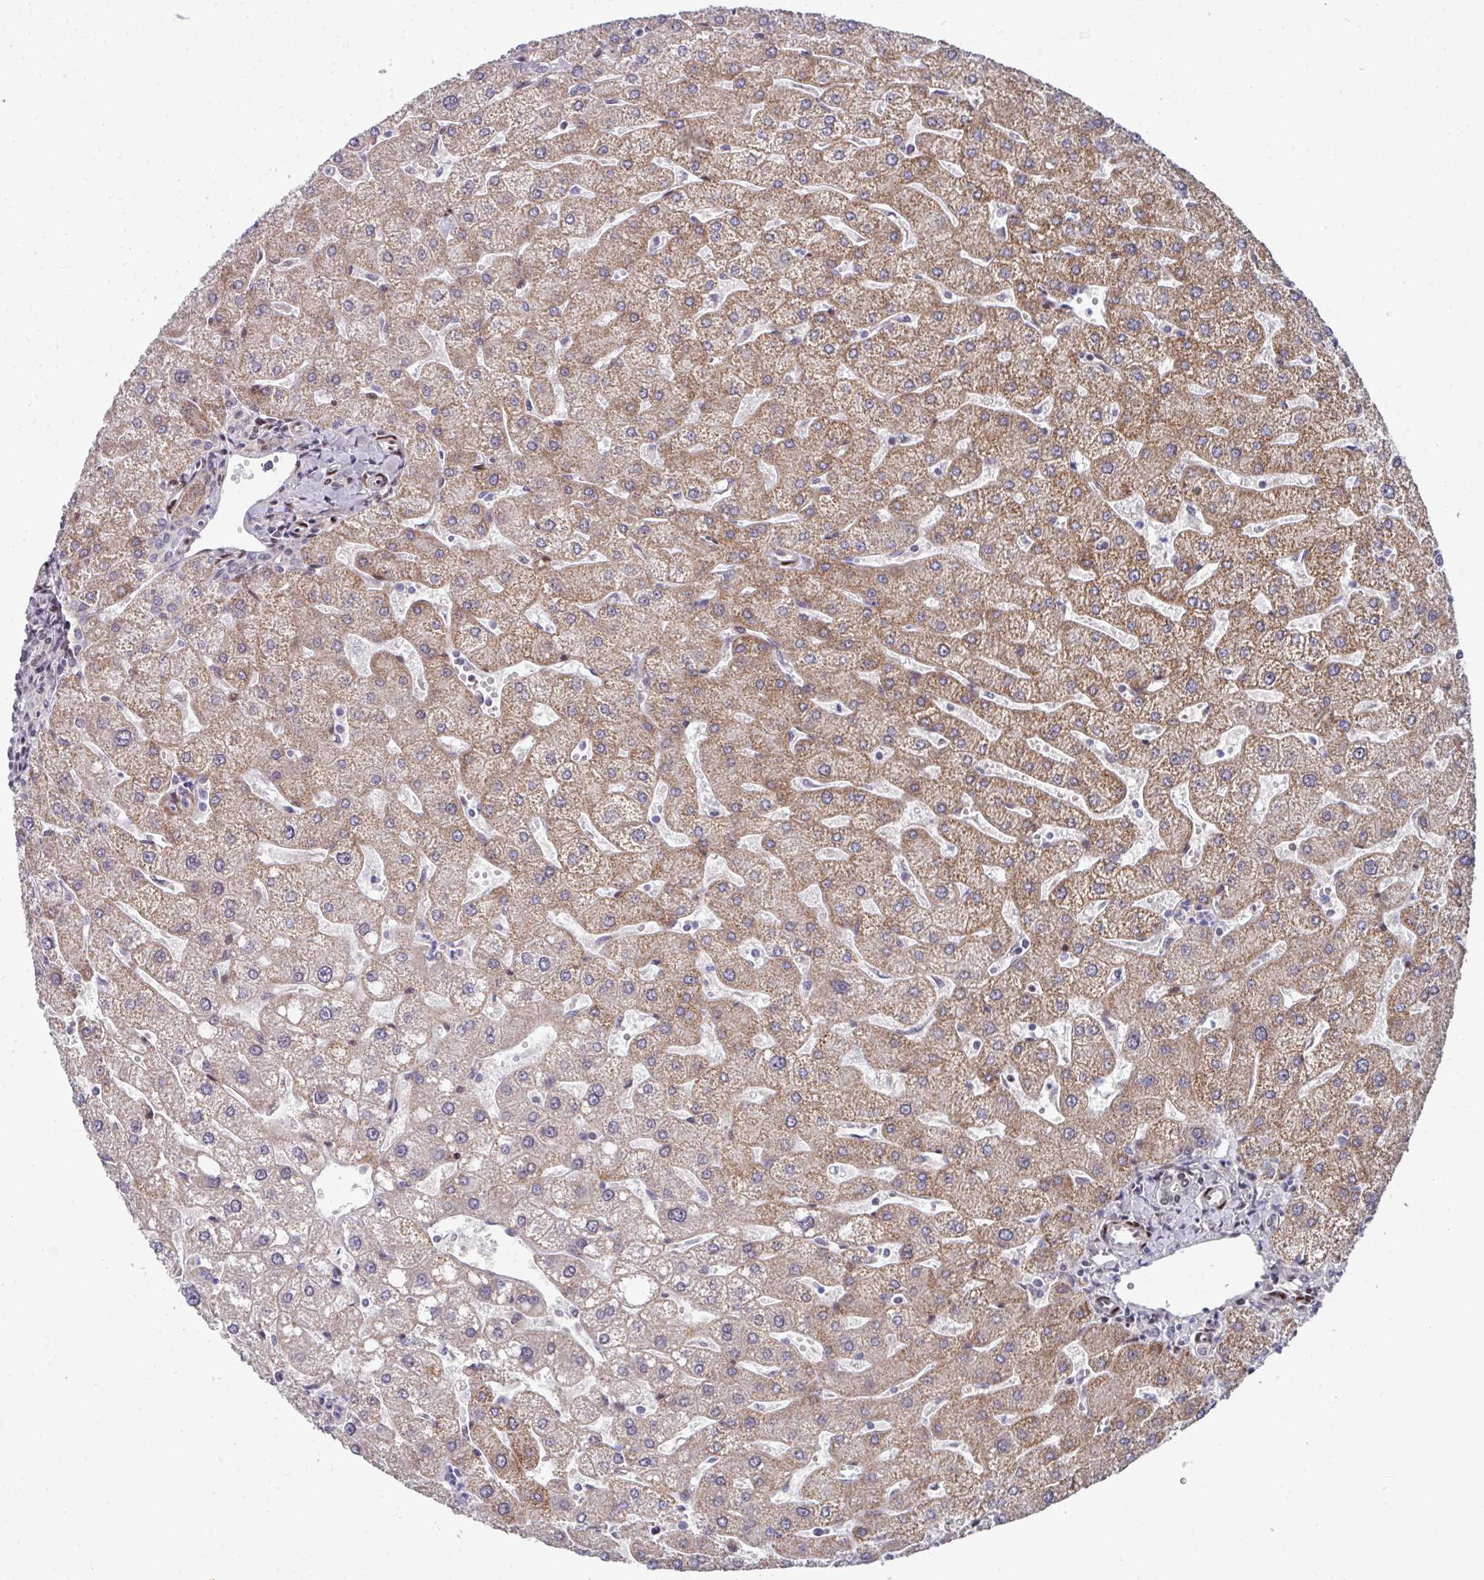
{"staining": {"intensity": "moderate", "quantity": ">75%", "location": "nuclear"}, "tissue": "liver", "cell_type": "Cholangiocytes", "image_type": "normal", "snomed": [{"axis": "morphology", "description": "Normal tissue, NOS"}, {"axis": "topography", "description": "Liver"}], "caption": "An image showing moderate nuclear staining in approximately >75% of cholangiocytes in normal liver, as visualized by brown immunohistochemical staining.", "gene": "CBX7", "patient": {"sex": "male", "age": 67}}